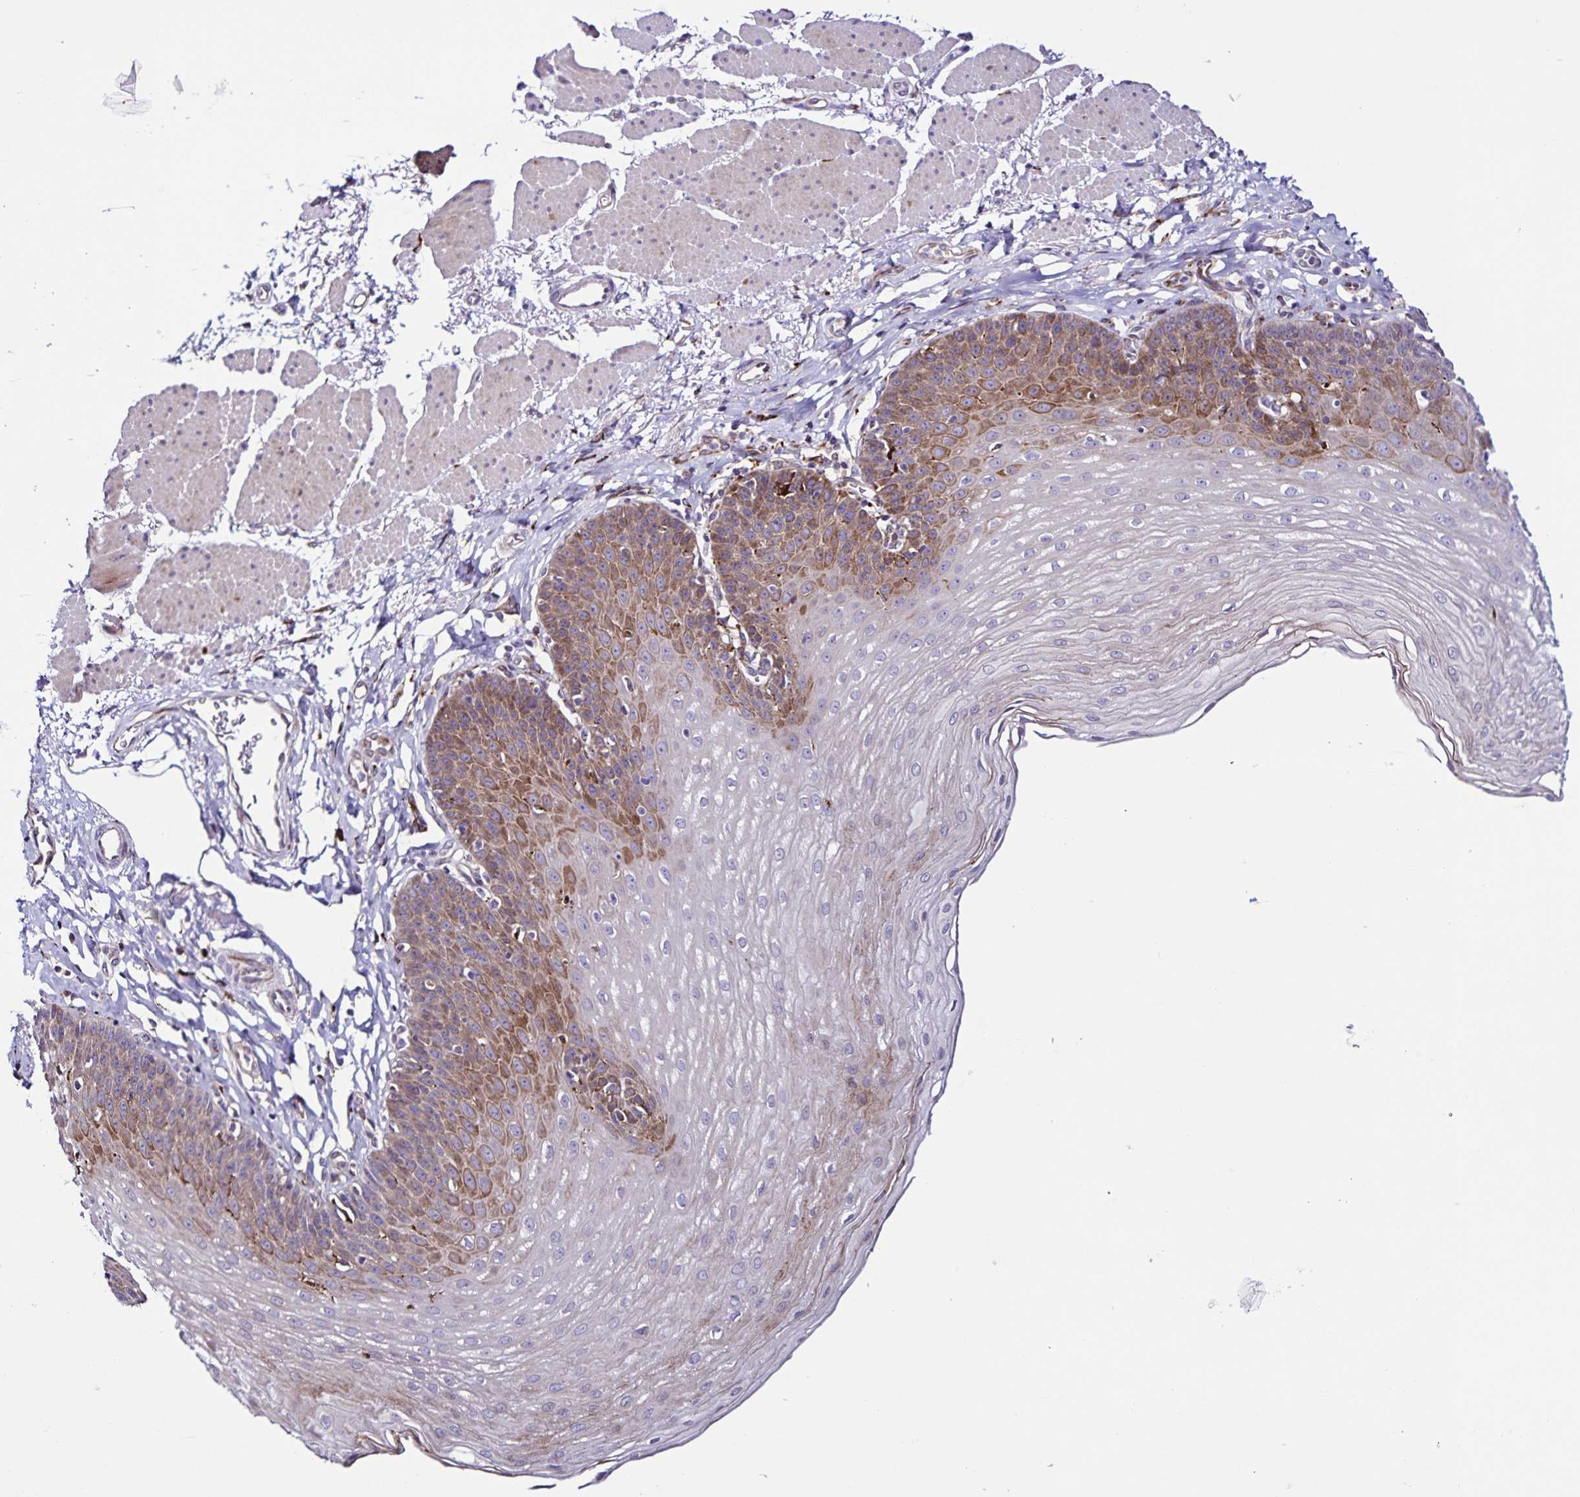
{"staining": {"intensity": "moderate", "quantity": "25%-75%", "location": "cytoplasmic/membranous"}, "tissue": "esophagus", "cell_type": "Squamous epithelial cells", "image_type": "normal", "snomed": [{"axis": "morphology", "description": "Normal tissue, NOS"}, {"axis": "topography", "description": "Esophagus"}], "caption": "The micrograph demonstrates a brown stain indicating the presence of a protein in the cytoplasmic/membranous of squamous epithelial cells in esophagus.", "gene": "OSBPL5", "patient": {"sex": "female", "age": 81}}